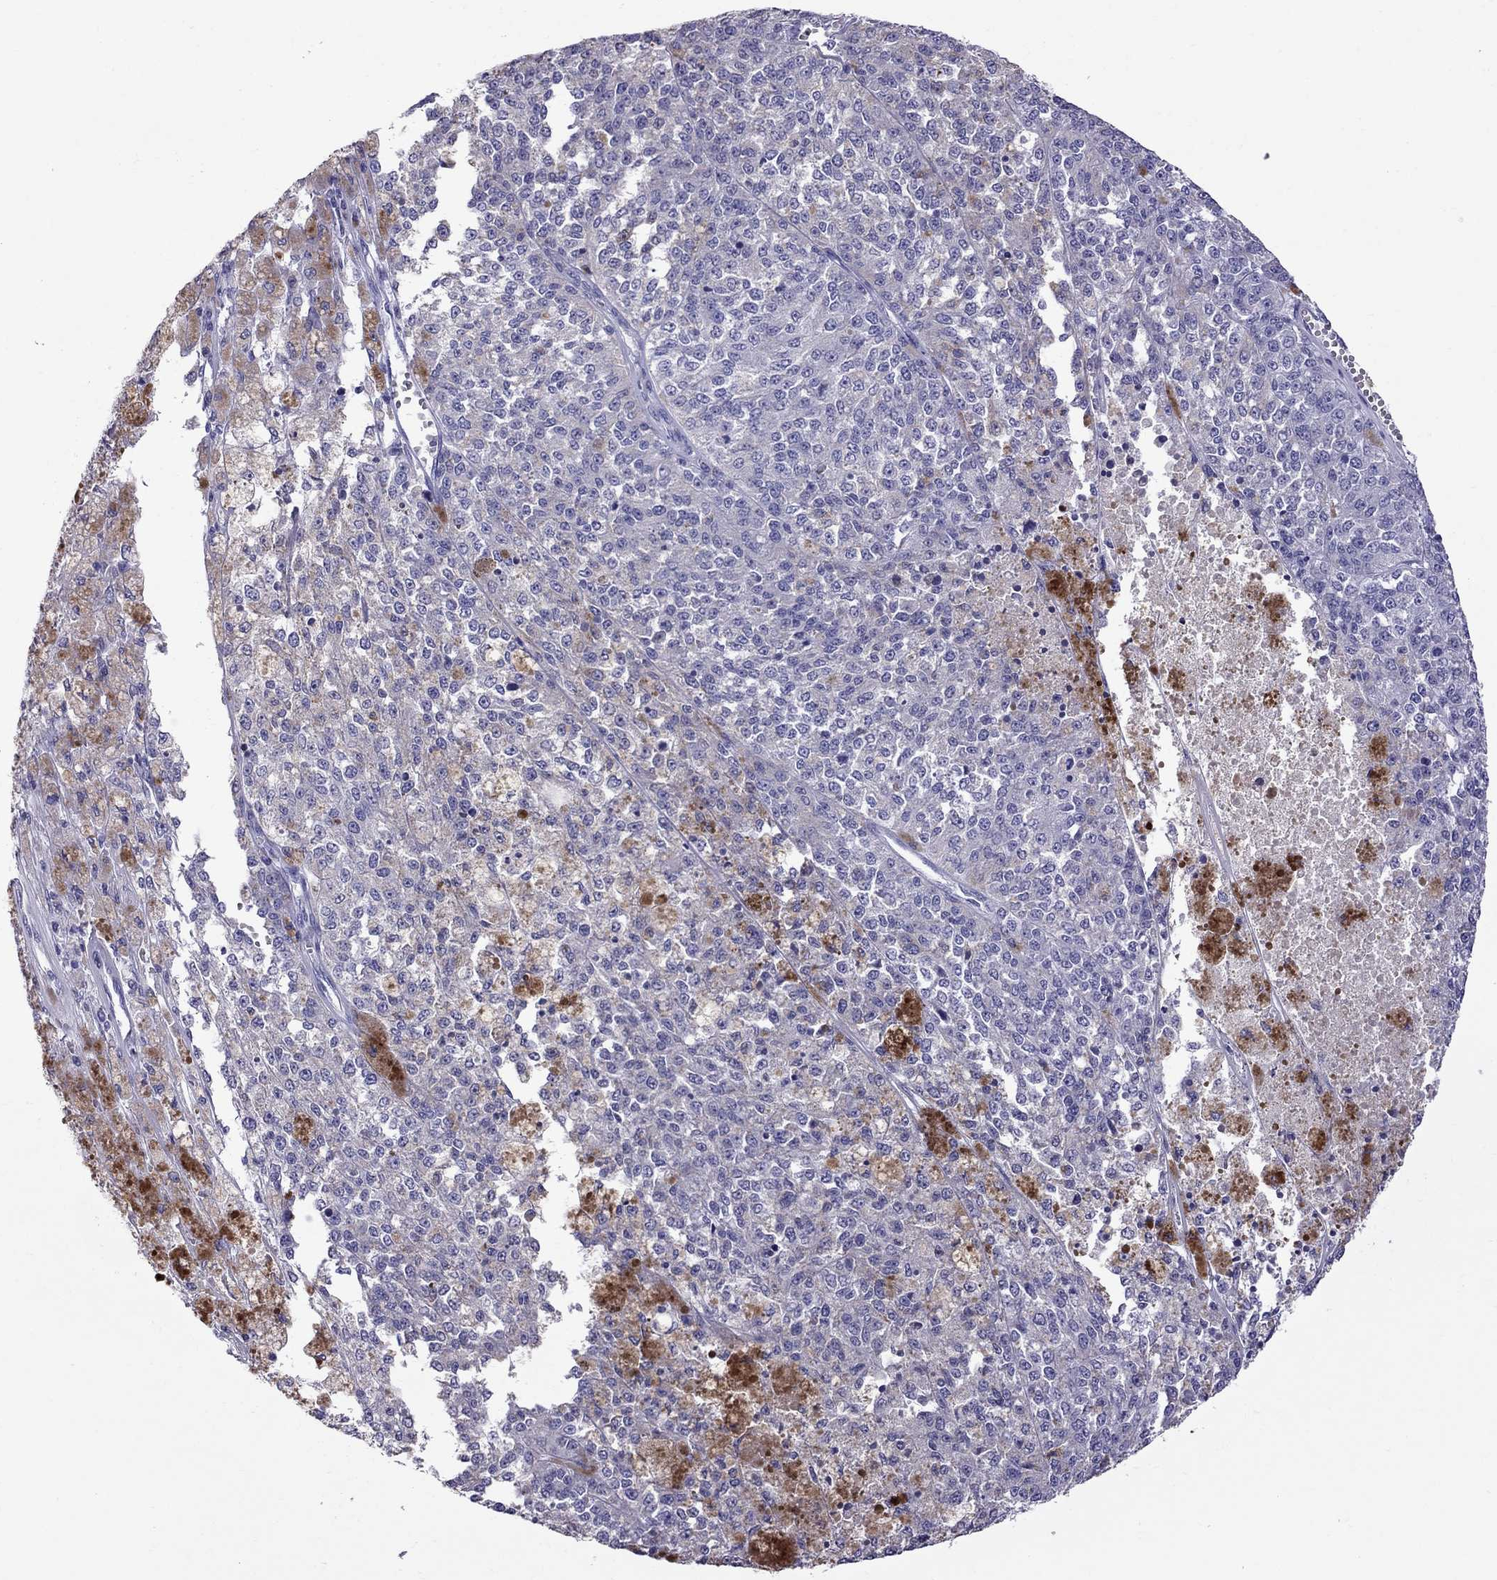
{"staining": {"intensity": "negative", "quantity": "none", "location": "none"}, "tissue": "melanoma", "cell_type": "Tumor cells", "image_type": "cancer", "snomed": [{"axis": "morphology", "description": "Malignant melanoma, Metastatic site"}, {"axis": "topography", "description": "Lymph node"}], "caption": "Histopathology image shows no significant protein positivity in tumor cells of malignant melanoma (metastatic site).", "gene": "TTLL13", "patient": {"sex": "female", "age": 64}}